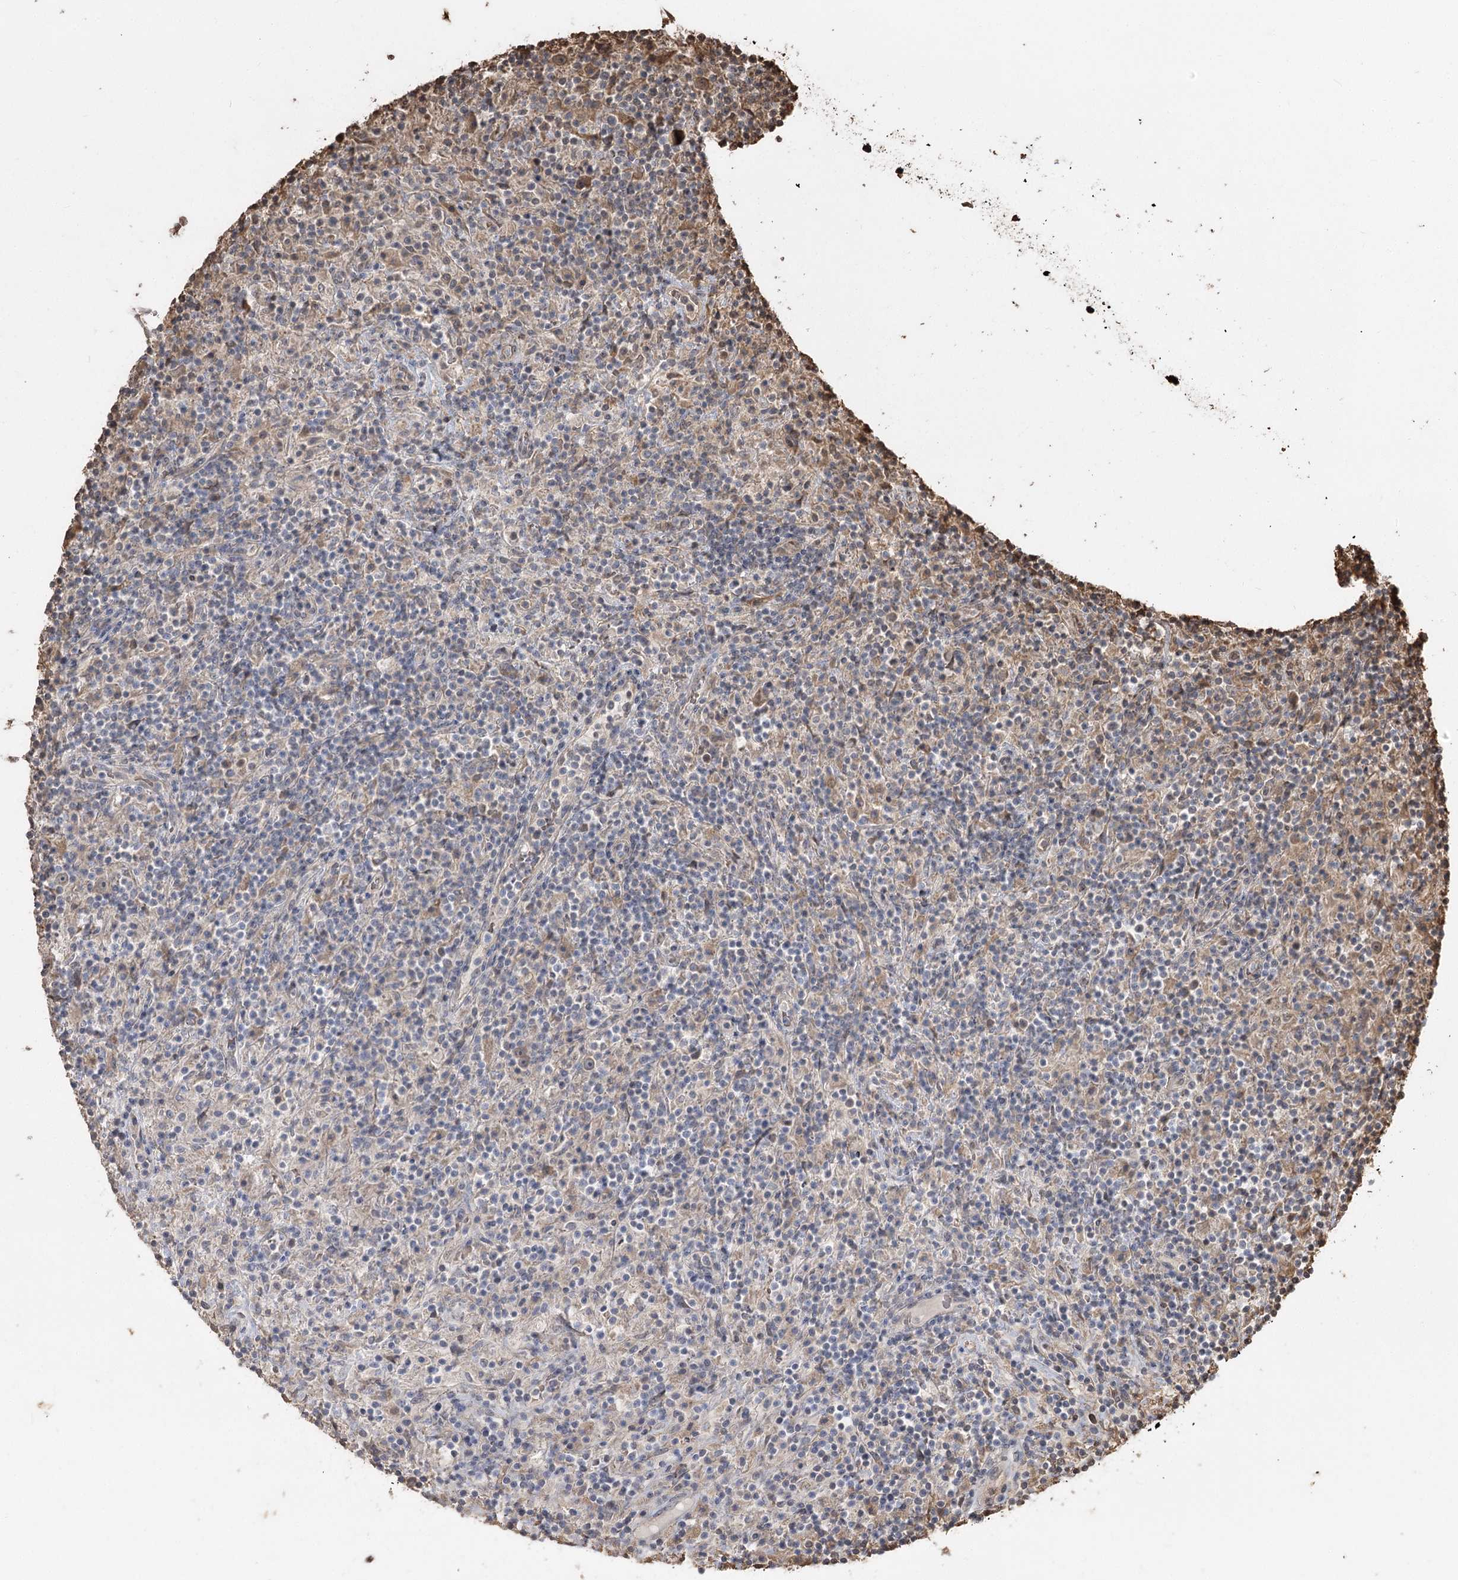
{"staining": {"intensity": "weak", "quantity": "25%-75%", "location": "cytoplasmic/membranous"}, "tissue": "lymphoma", "cell_type": "Tumor cells", "image_type": "cancer", "snomed": [{"axis": "morphology", "description": "Hodgkin's disease, NOS"}, {"axis": "topography", "description": "Lymph node"}], "caption": "Immunohistochemical staining of human Hodgkin's disease exhibits low levels of weak cytoplasmic/membranous expression in approximately 25%-75% of tumor cells. Nuclei are stained in blue.", "gene": "PLCH1", "patient": {"sex": "male", "age": 70}}